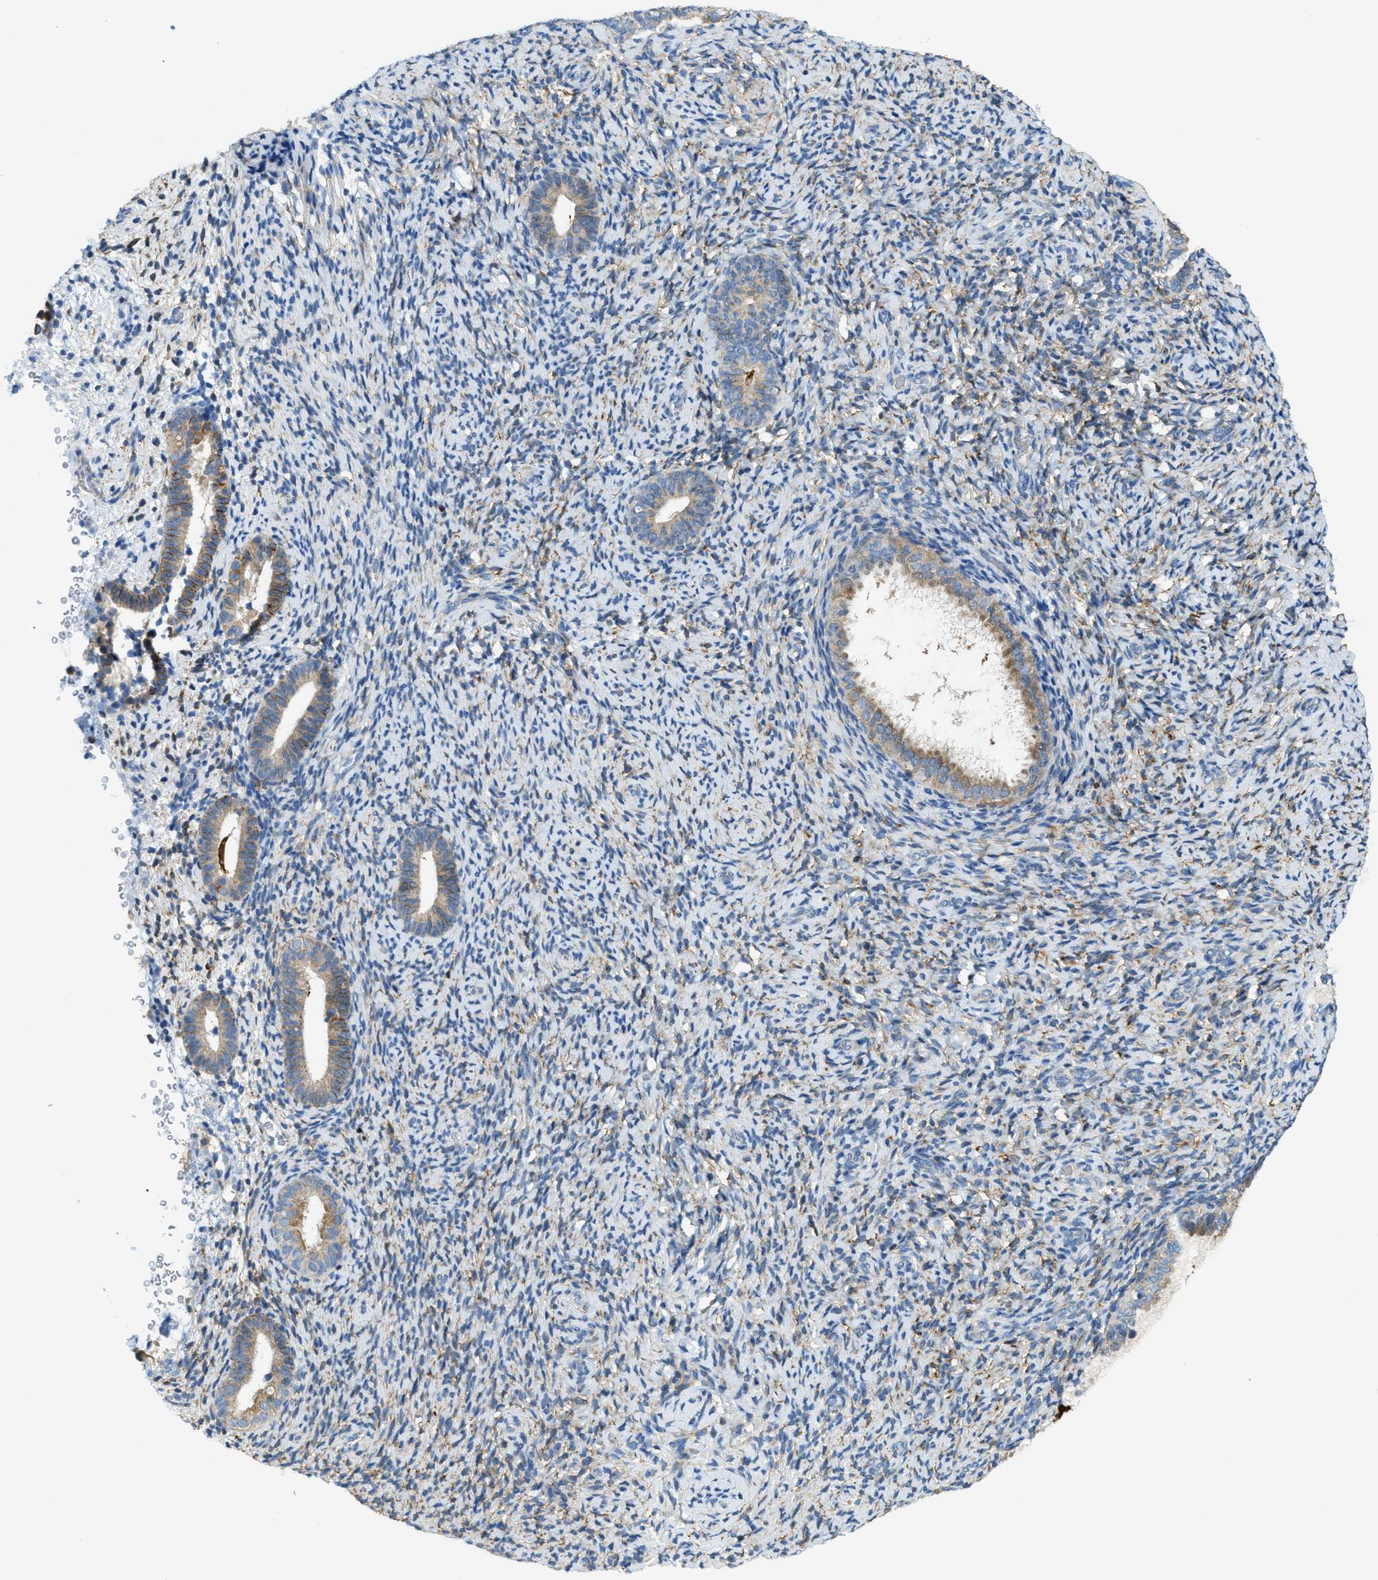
{"staining": {"intensity": "moderate", "quantity": "<25%", "location": "cytoplasmic/membranous"}, "tissue": "endometrium", "cell_type": "Cells in endometrial stroma", "image_type": "normal", "snomed": [{"axis": "morphology", "description": "Normal tissue, NOS"}, {"axis": "topography", "description": "Endometrium"}], "caption": "This photomicrograph shows IHC staining of benign human endometrium, with low moderate cytoplasmic/membranous staining in approximately <25% of cells in endometrial stroma.", "gene": "RFFL", "patient": {"sex": "female", "age": 51}}